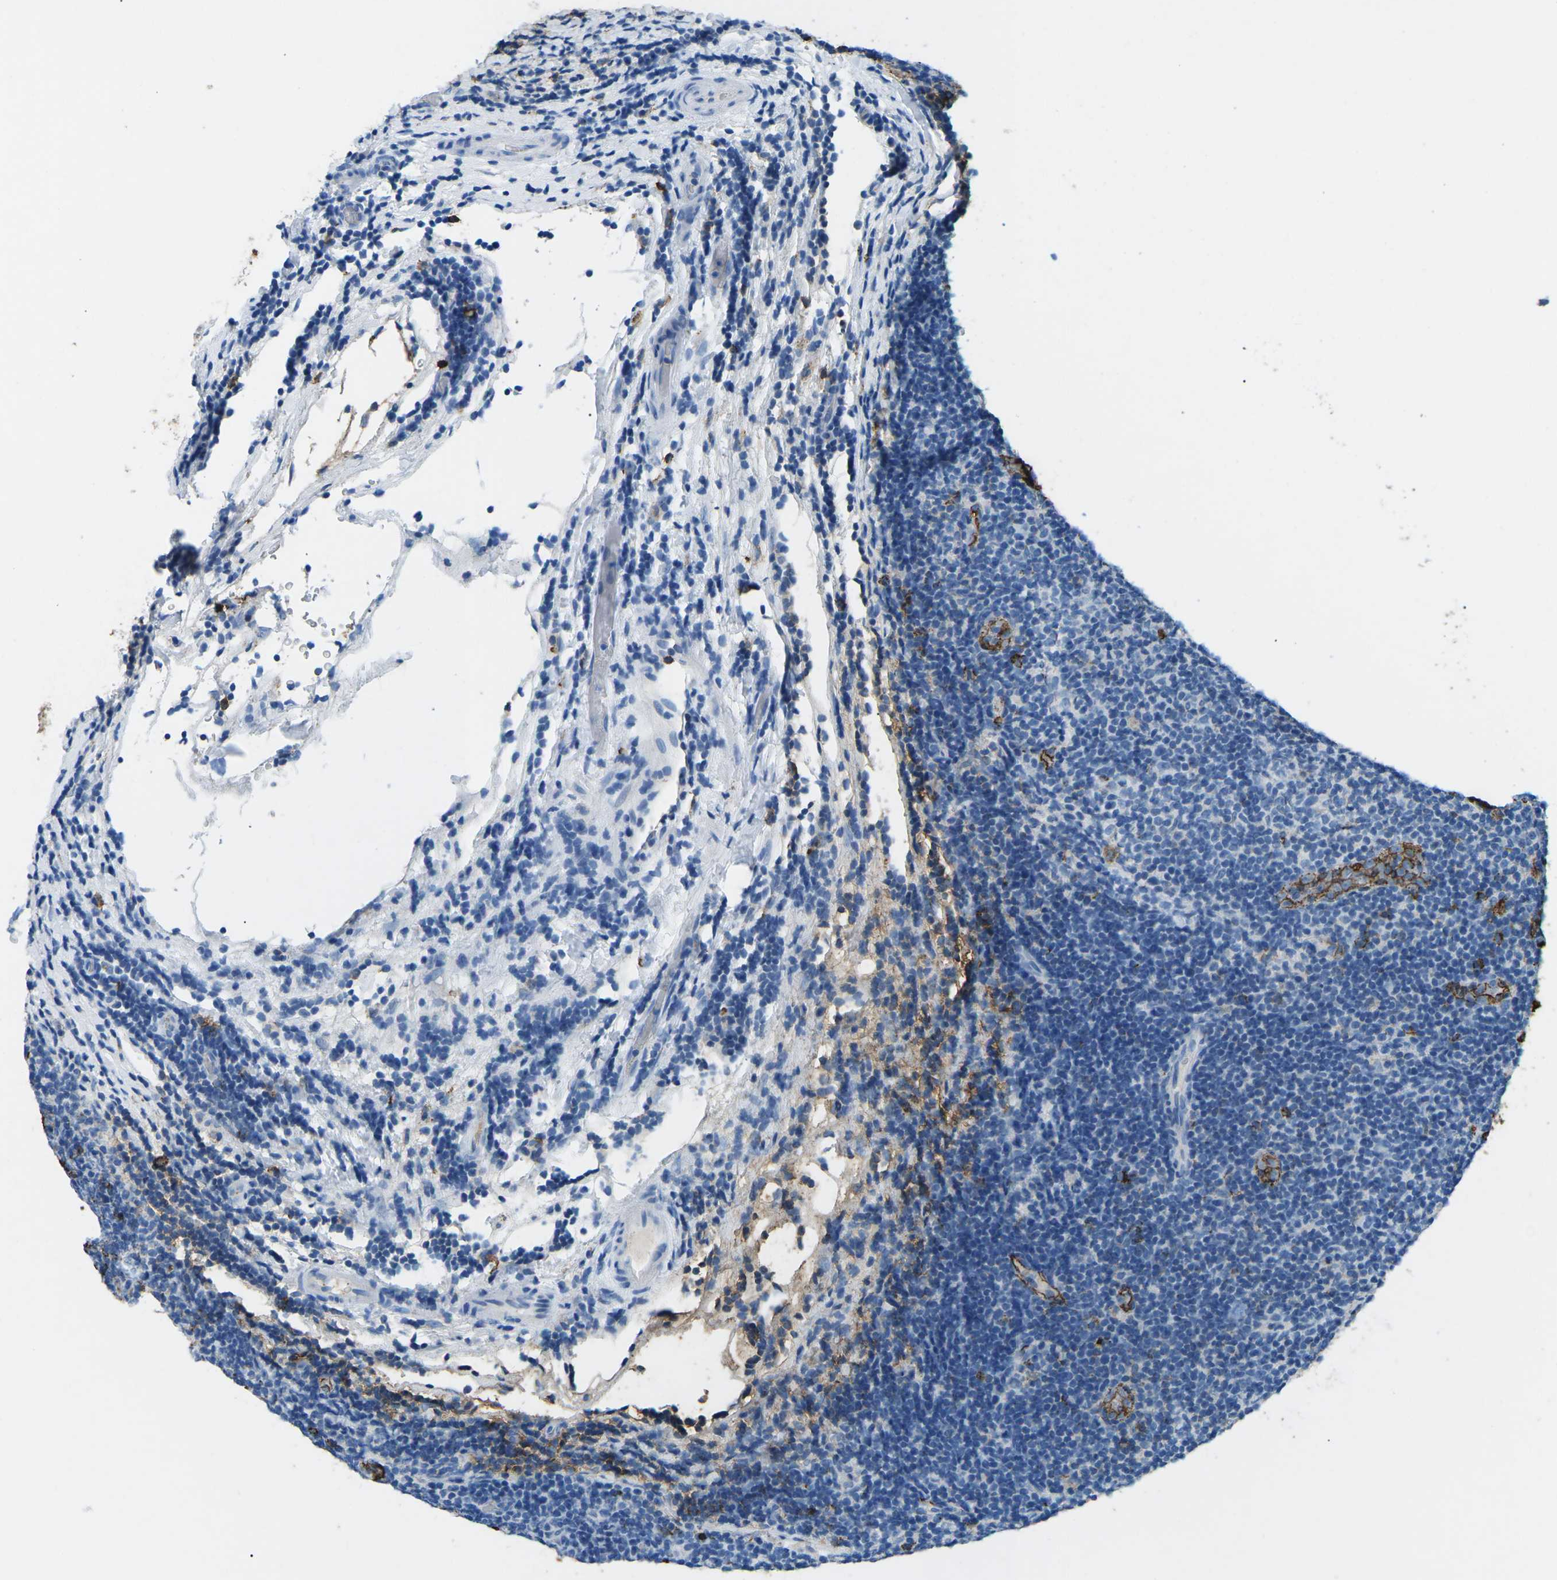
{"staining": {"intensity": "negative", "quantity": "none", "location": "none"}, "tissue": "lymphoma", "cell_type": "Tumor cells", "image_type": "cancer", "snomed": [{"axis": "morphology", "description": "Malignant lymphoma, non-Hodgkin's type, Low grade"}, {"axis": "topography", "description": "Lymph node"}], "caption": "Image shows no significant protein expression in tumor cells of lymphoma. (Stains: DAB (3,3'-diaminobenzidine) immunohistochemistry (IHC) with hematoxylin counter stain, Microscopy: brightfield microscopy at high magnification).", "gene": "CTAGE1", "patient": {"sex": "male", "age": 83}}